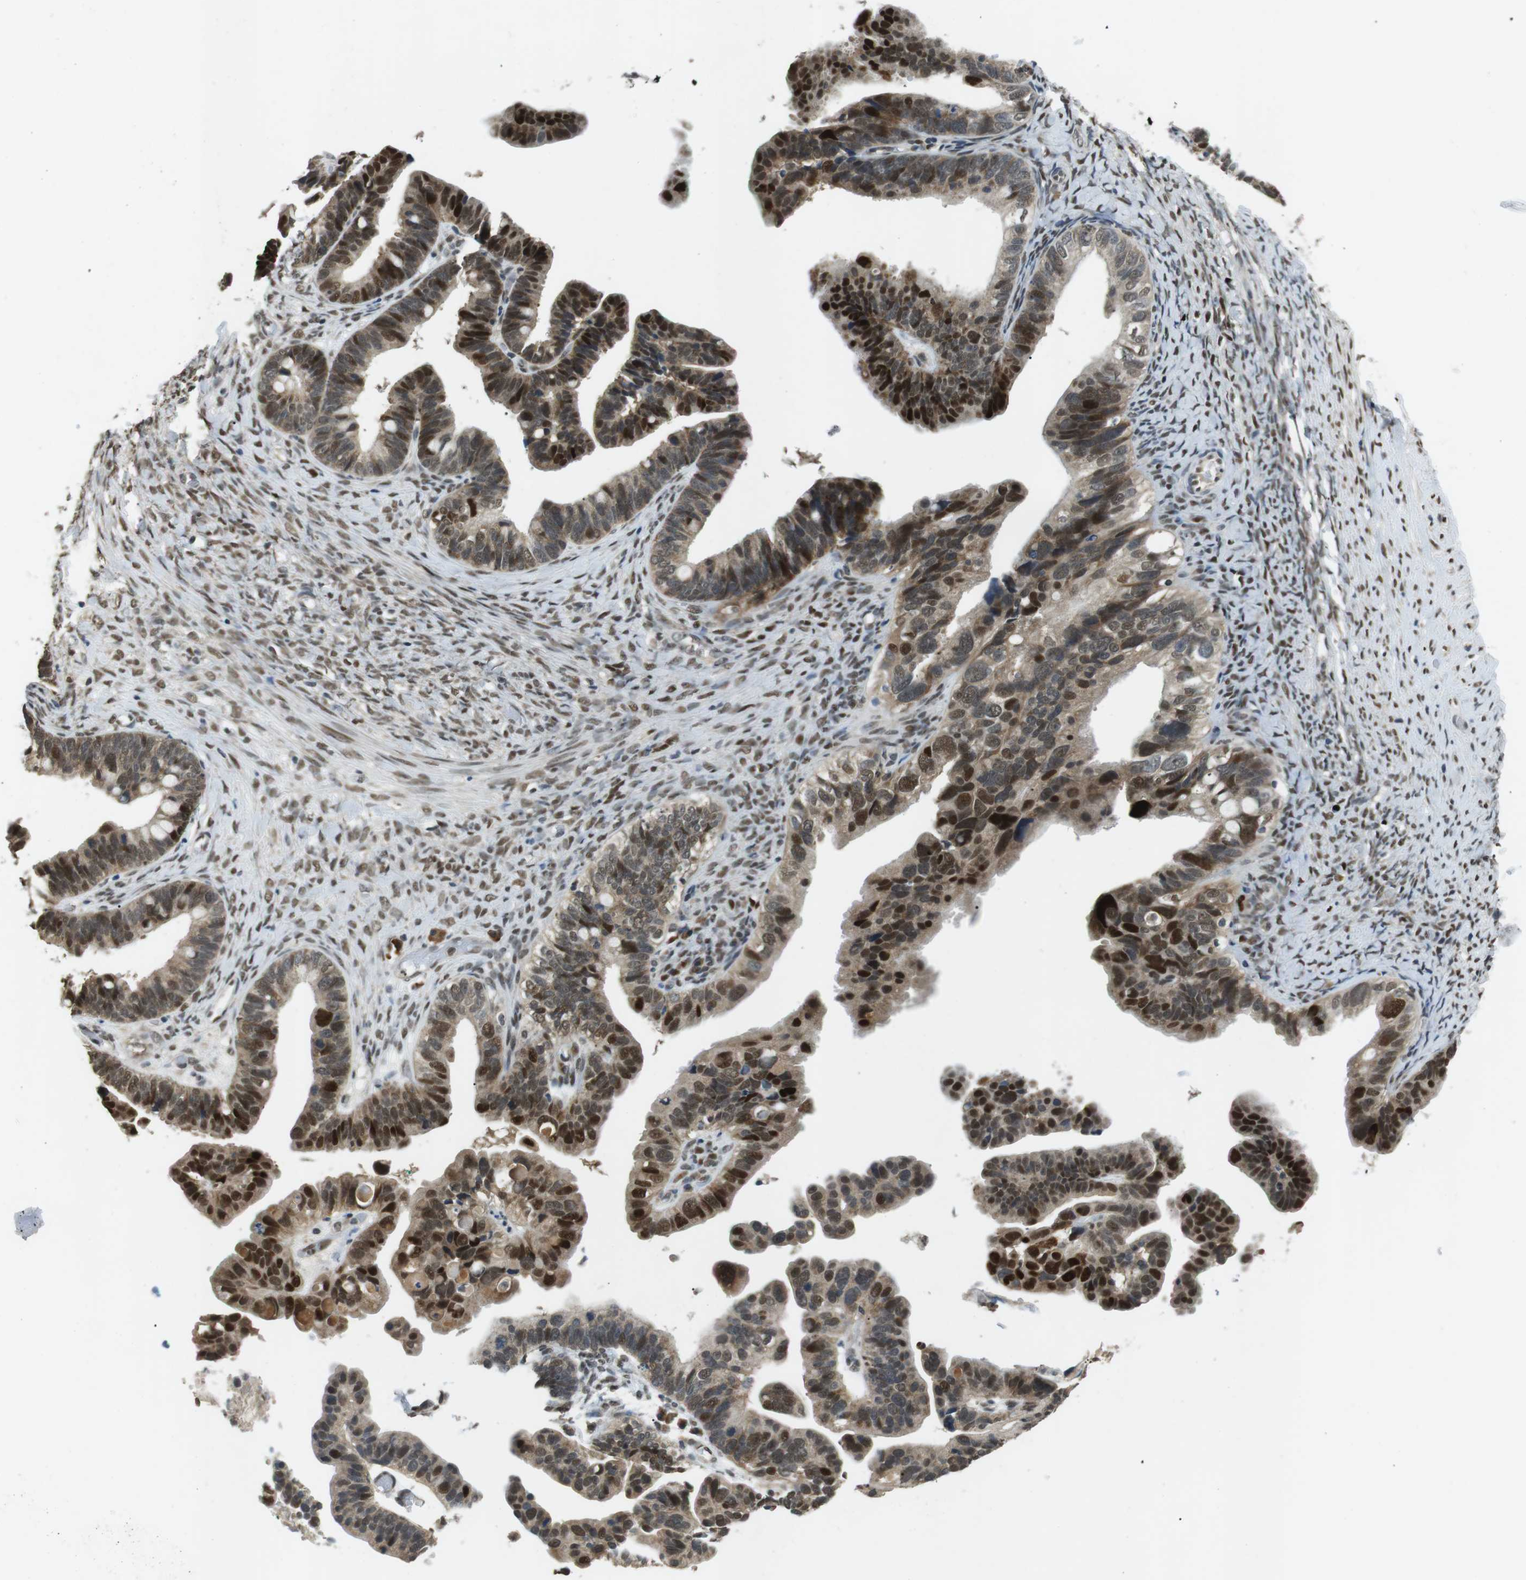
{"staining": {"intensity": "strong", "quantity": ">75%", "location": "cytoplasmic/membranous,nuclear"}, "tissue": "ovarian cancer", "cell_type": "Tumor cells", "image_type": "cancer", "snomed": [{"axis": "morphology", "description": "Cystadenocarcinoma, serous, NOS"}, {"axis": "topography", "description": "Ovary"}], "caption": "Immunohistochemical staining of human serous cystadenocarcinoma (ovarian) displays high levels of strong cytoplasmic/membranous and nuclear positivity in about >75% of tumor cells. The staining is performed using DAB (3,3'-diaminobenzidine) brown chromogen to label protein expression. The nuclei are counter-stained blue using hematoxylin.", "gene": "ORAI3", "patient": {"sex": "female", "age": 56}}